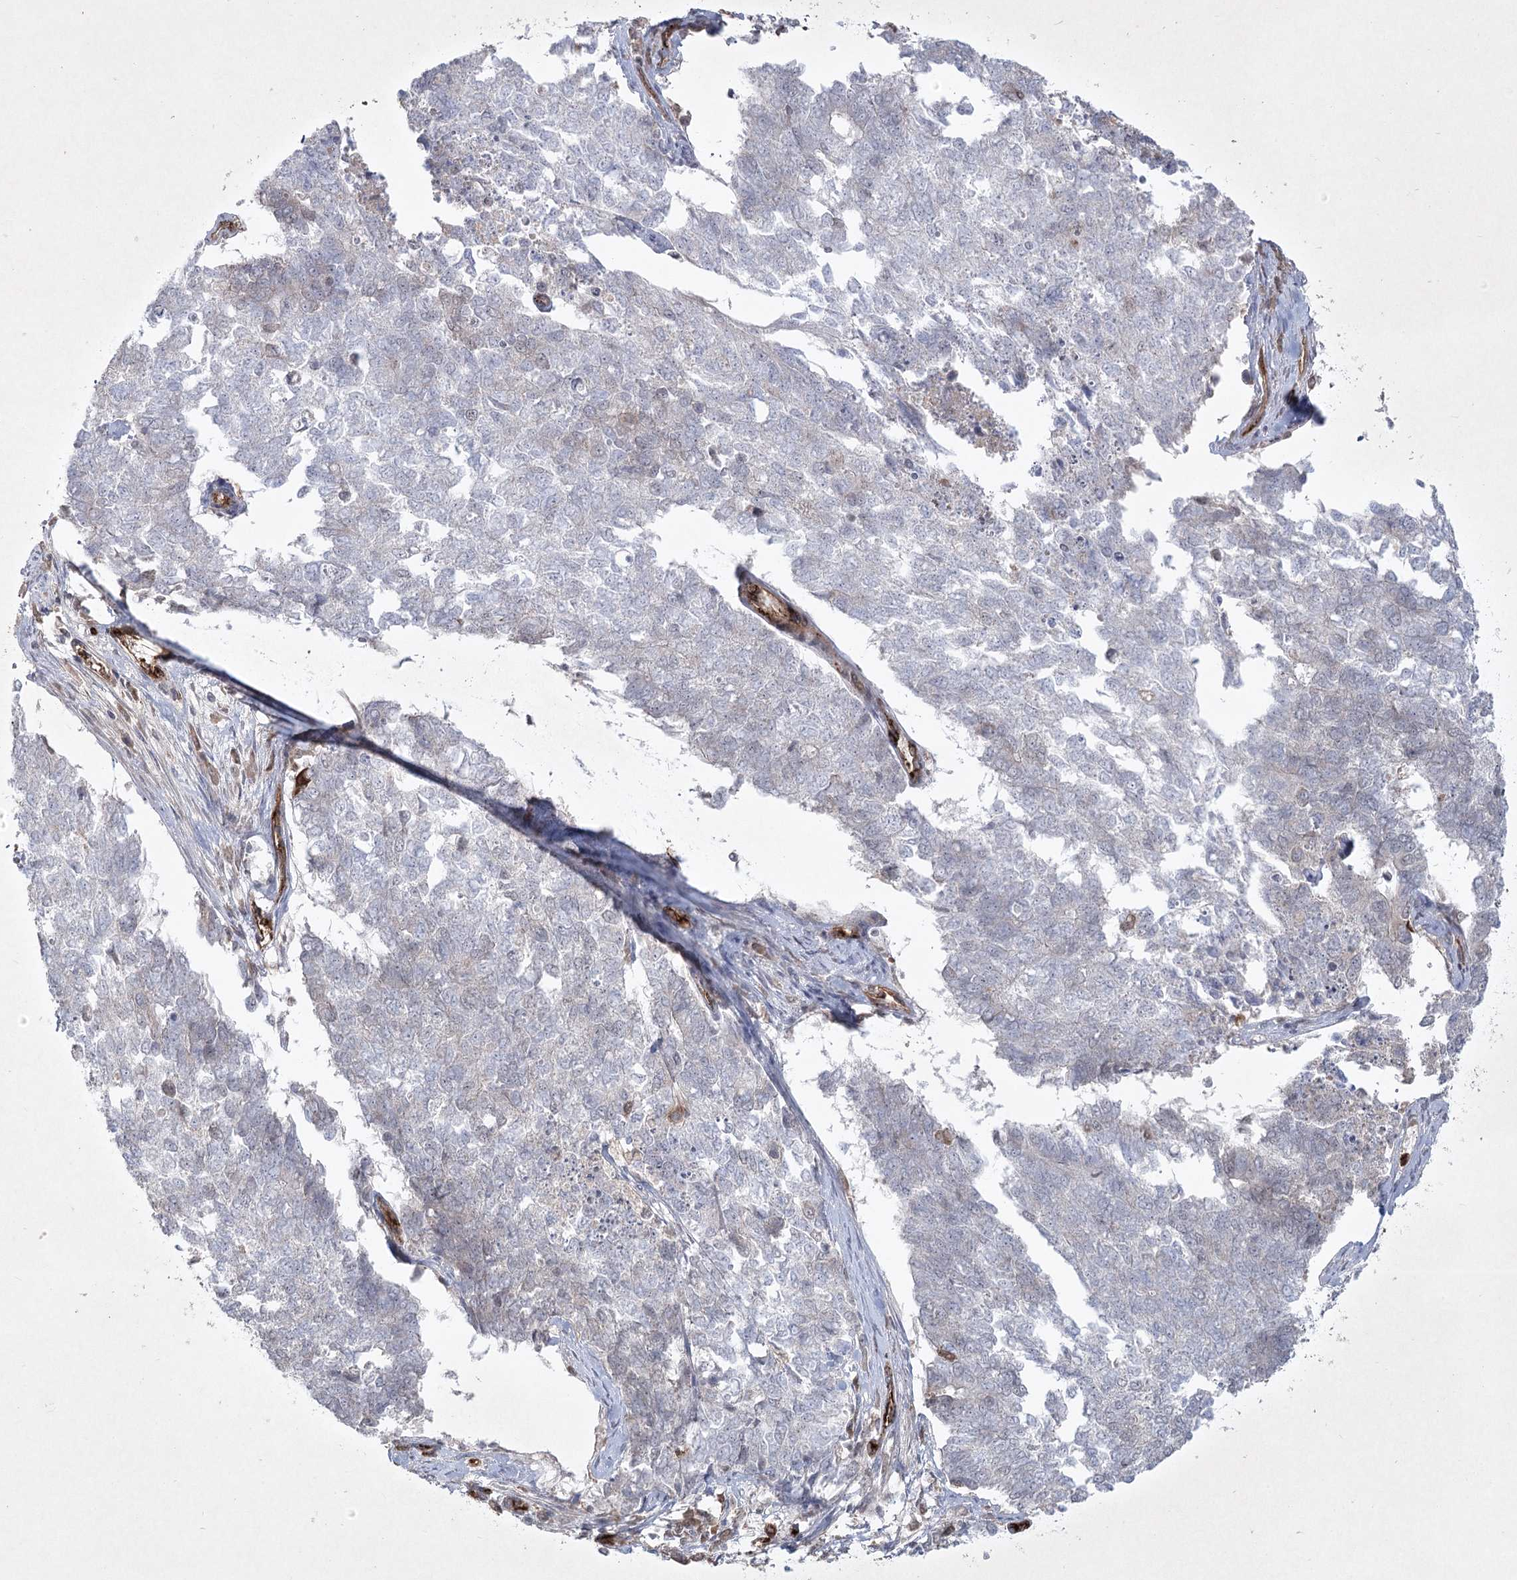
{"staining": {"intensity": "negative", "quantity": "none", "location": "none"}, "tissue": "cervical cancer", "cell_type": "Tumor cells", "image_type": "cancer", "snomed": [{"axis": "morphology", "description": "Squamous cell carcinoma, NOS"}, {"axis": "topography", "description": "Cervix"}], "caption": "Cervical cancer (squamous cell carcinoma) was stained to show a protein in brown. There is no significant expression in tumor cells. (DAB IHC with hematoxylin counter stain).", "gene": "ARHGAP31", "patient": {"sex": "female", "age": 63}}